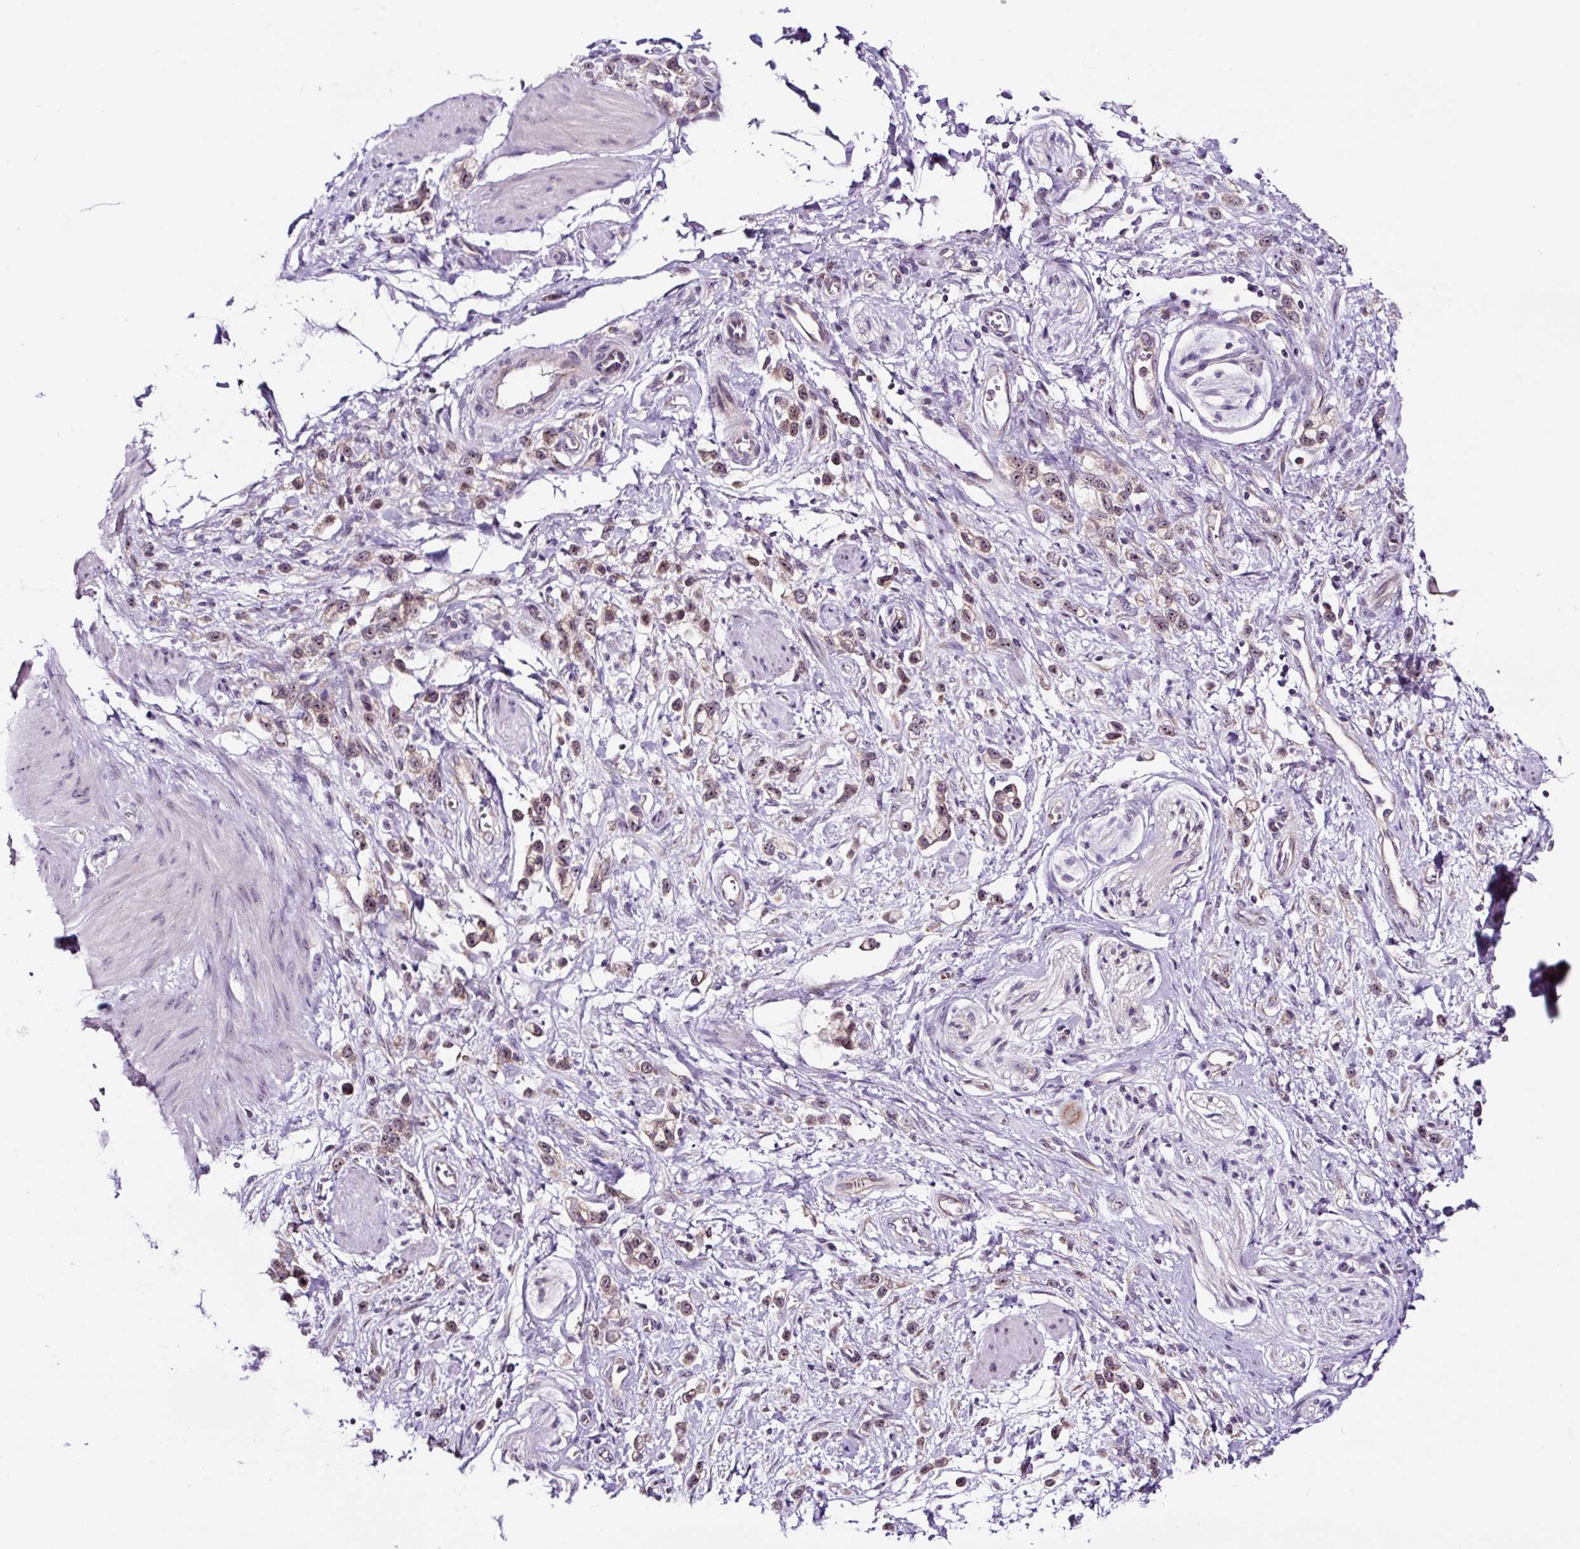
{"staining": {"intensity": "weak", "quantity": ">75%", "location": "nuclear"}, "tissue": "stomach cancer", "cell_type": "Tumor cells", "image_type": "cancer", "snomed": [{"axis": "morphology", "description": "Adenocarcinoma, NOS"}, {"axis": "topography", "description": "Stomach"}], "caption": "Protein staining shows weak nuclear positivity in approximately >75% of tumor cells in stomach cancer.", "gene": "NOM1", "patient": {"sex": "female", "age": 65}}